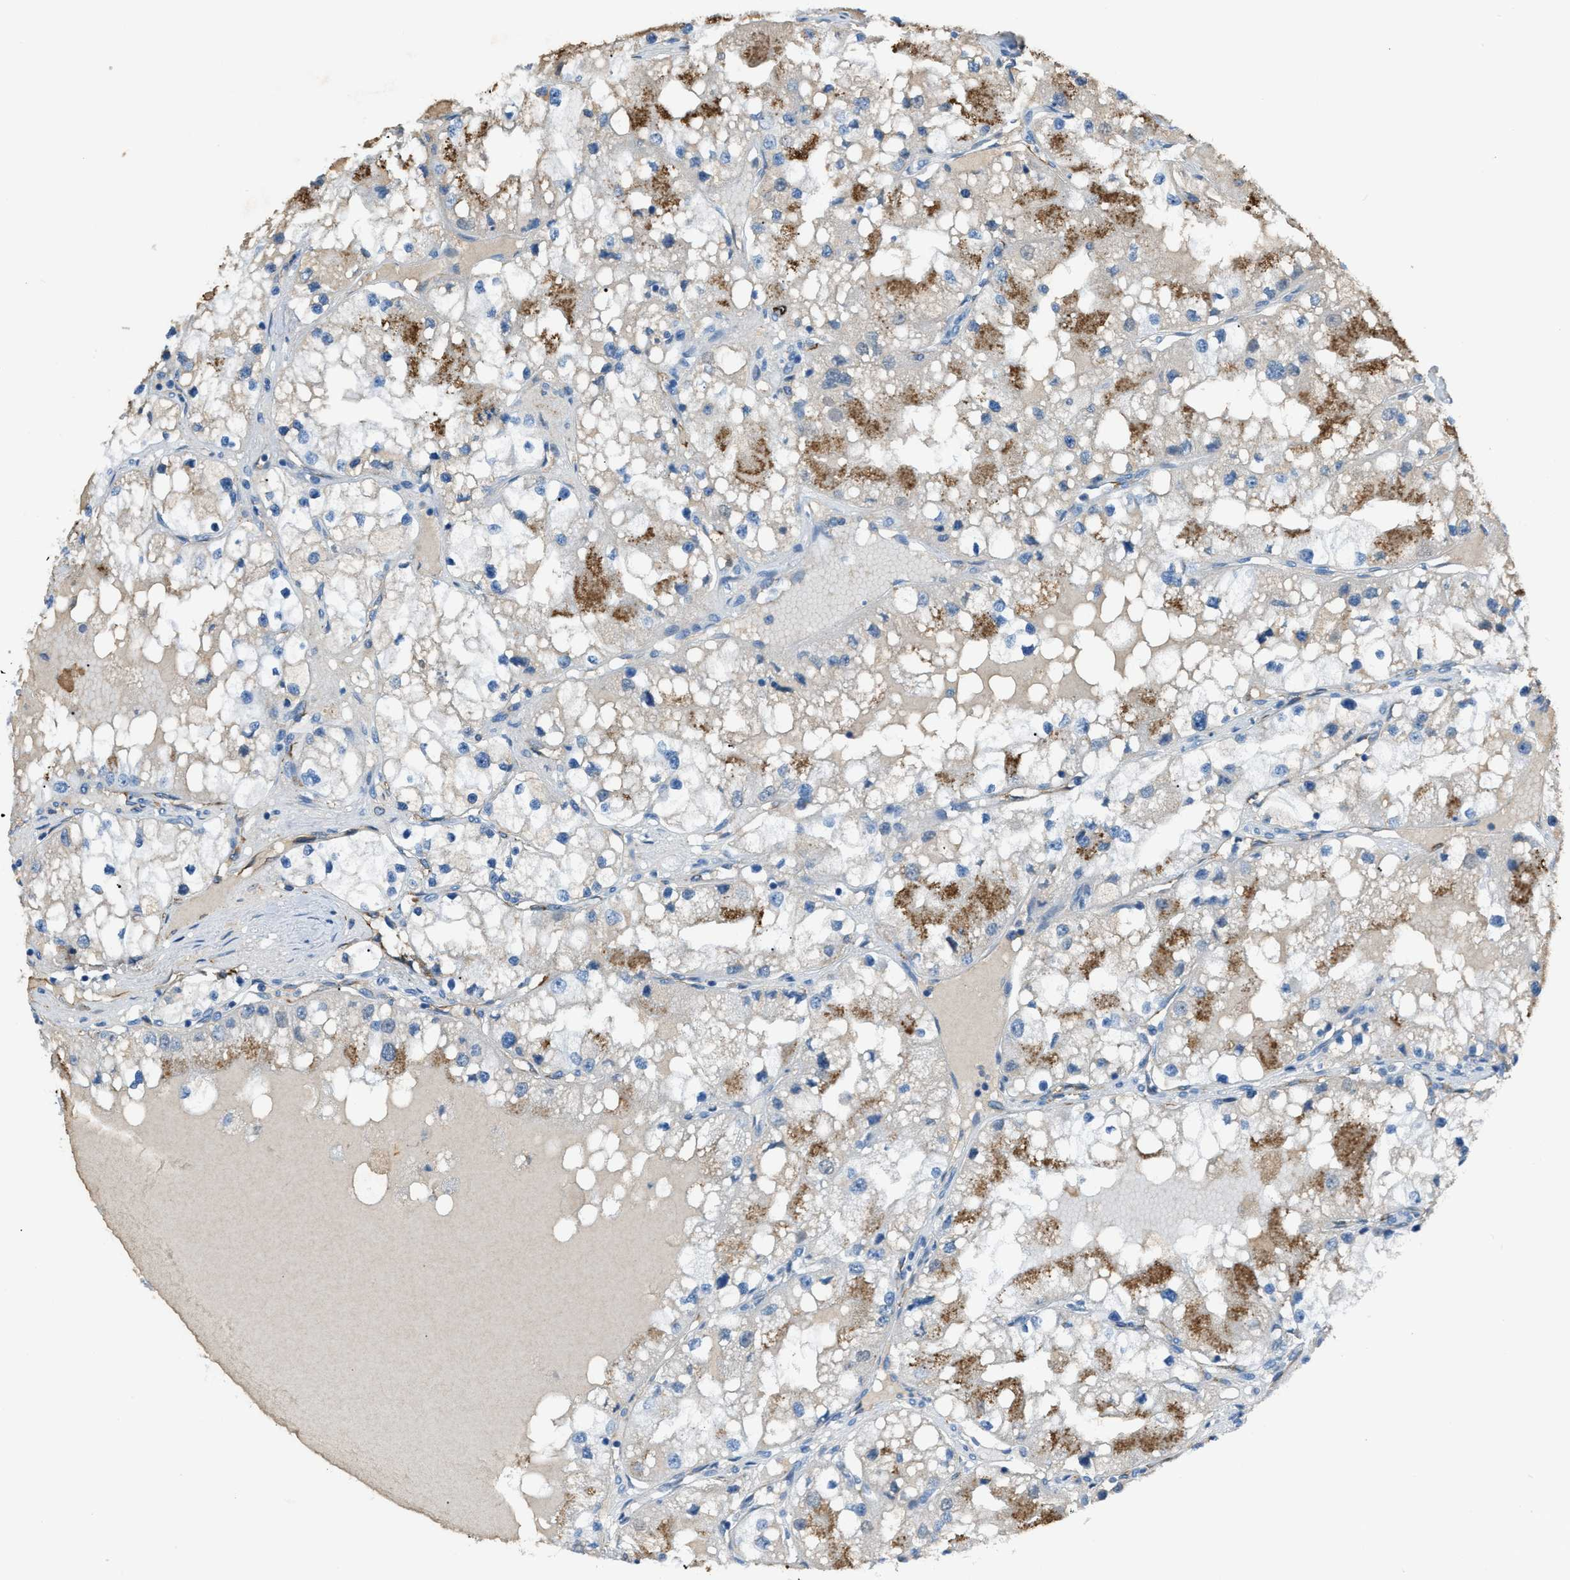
{"staining": {"intensity": "moderate", "quantity": "25%-75%", "location": "cytoplasmic/membranous"}, "tissue": "renal cancer", "cell_type": "Tumor cells", "image_type": "cancer", "snomed": [{"axis": "morphology", "description": "Adenocarcinoma, NOS"}, {"axis": "topography", "description": "Kidney"}], "caption": "A medium amount of moderate cytoplasmic/membranous expression is present in about 25%-75% of tumor cells in adenocarcinoma (renal) tissue. (DAB (3,3'-diaminobenzidine) IHC, brown staining for protein, blue staining for nuclei).", "gene": "SLC22A15", "patient": {"sex": "male", "age": 68}}